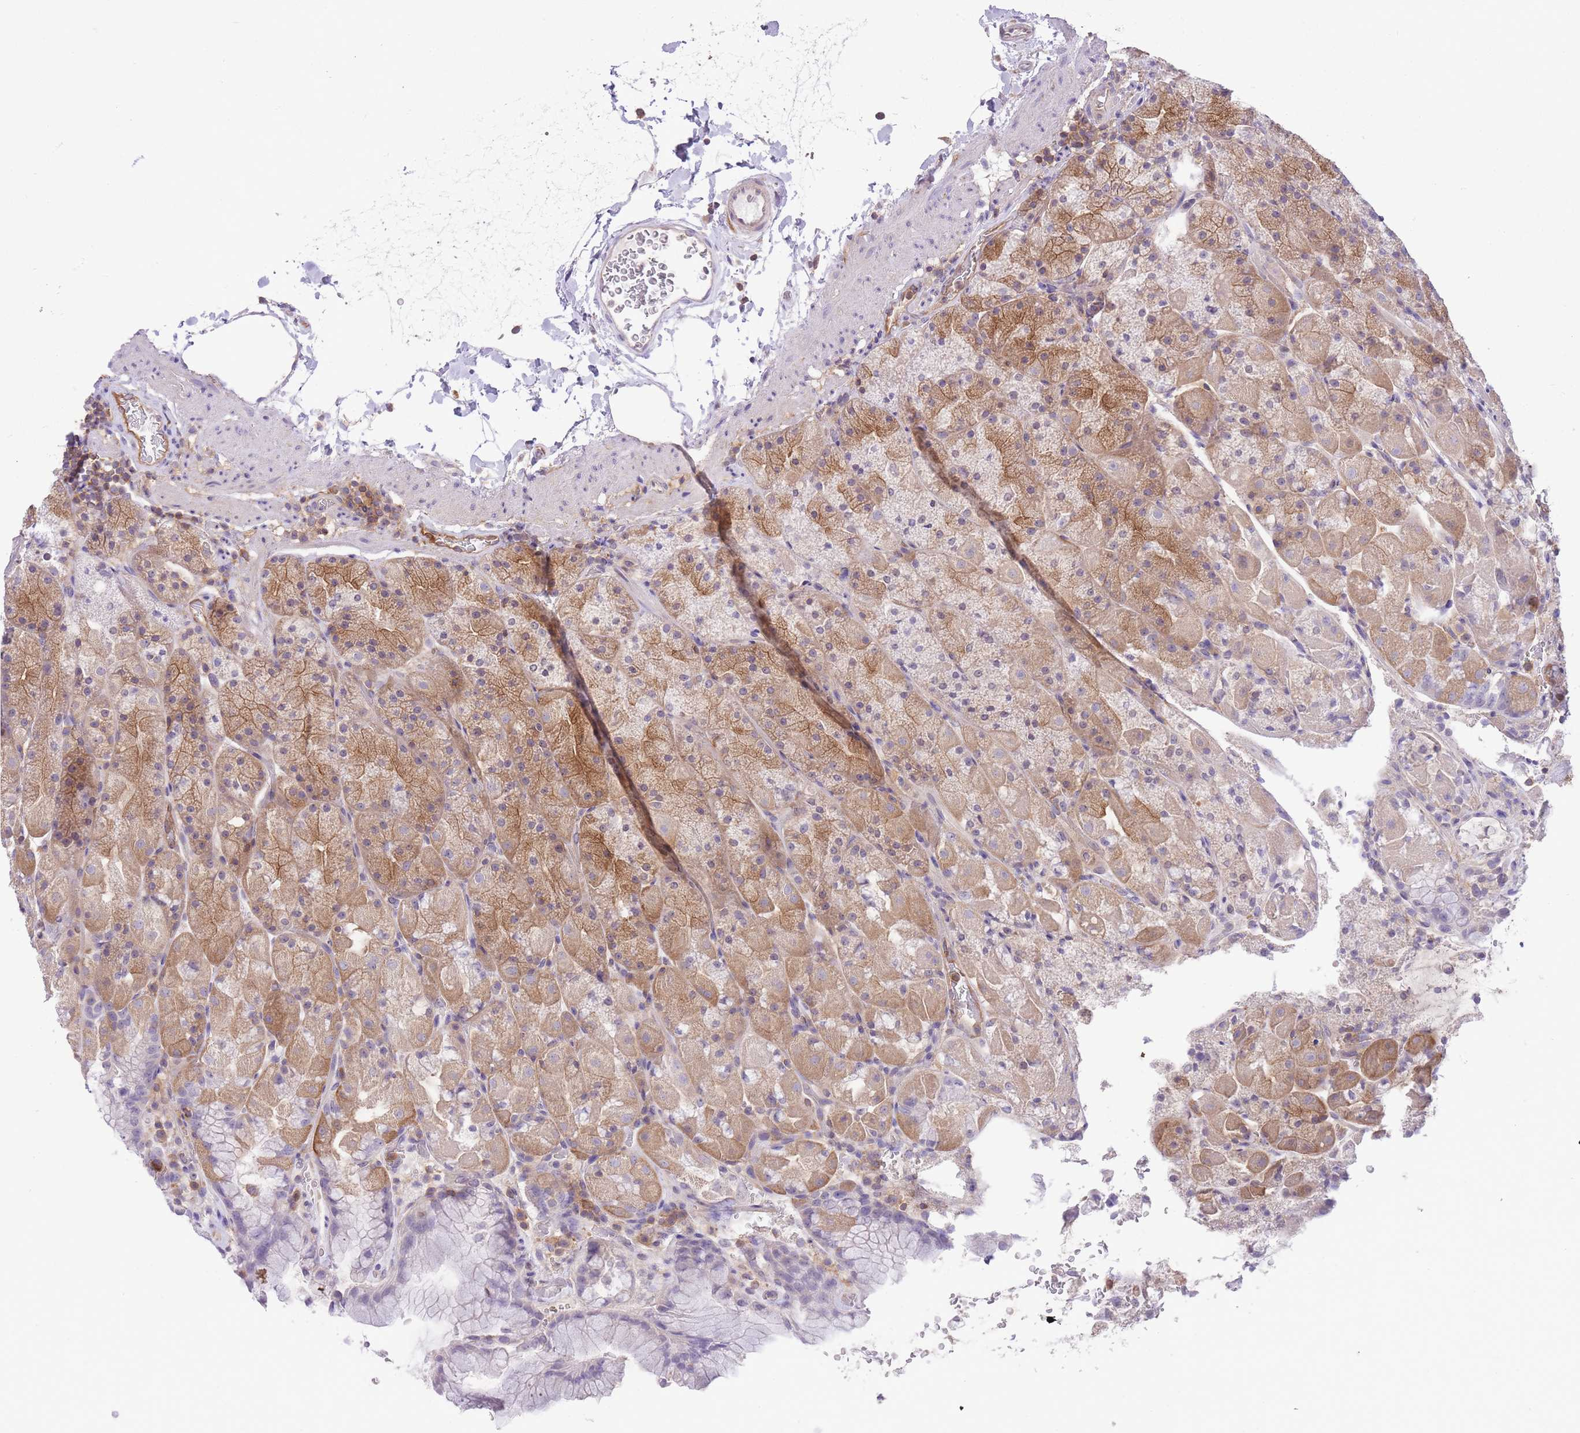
{"staining": {"intensity": "moderate", "quantity": "<25%", "location": "cytoplasmic/membranous"}, "tissue": "stomach", "cell_type": "Glandular cells", "image_type": "normal", "snomed": [{"axis": "morphology", "description": "Normal tissue, NOS"}, {"axis": "topography", "description": "Stomach, upper"}, {"axis": "topography", "description": "Stomach, lower"}], "caption": "Stomach stained with immunohistochemistry (IHC) demonstrates moderate cytoplasmic/membranous expression in approximately <25% of glandular cells.", "gene": "PRKAR1A", "patient": {"sex": "male", "age": 67}}